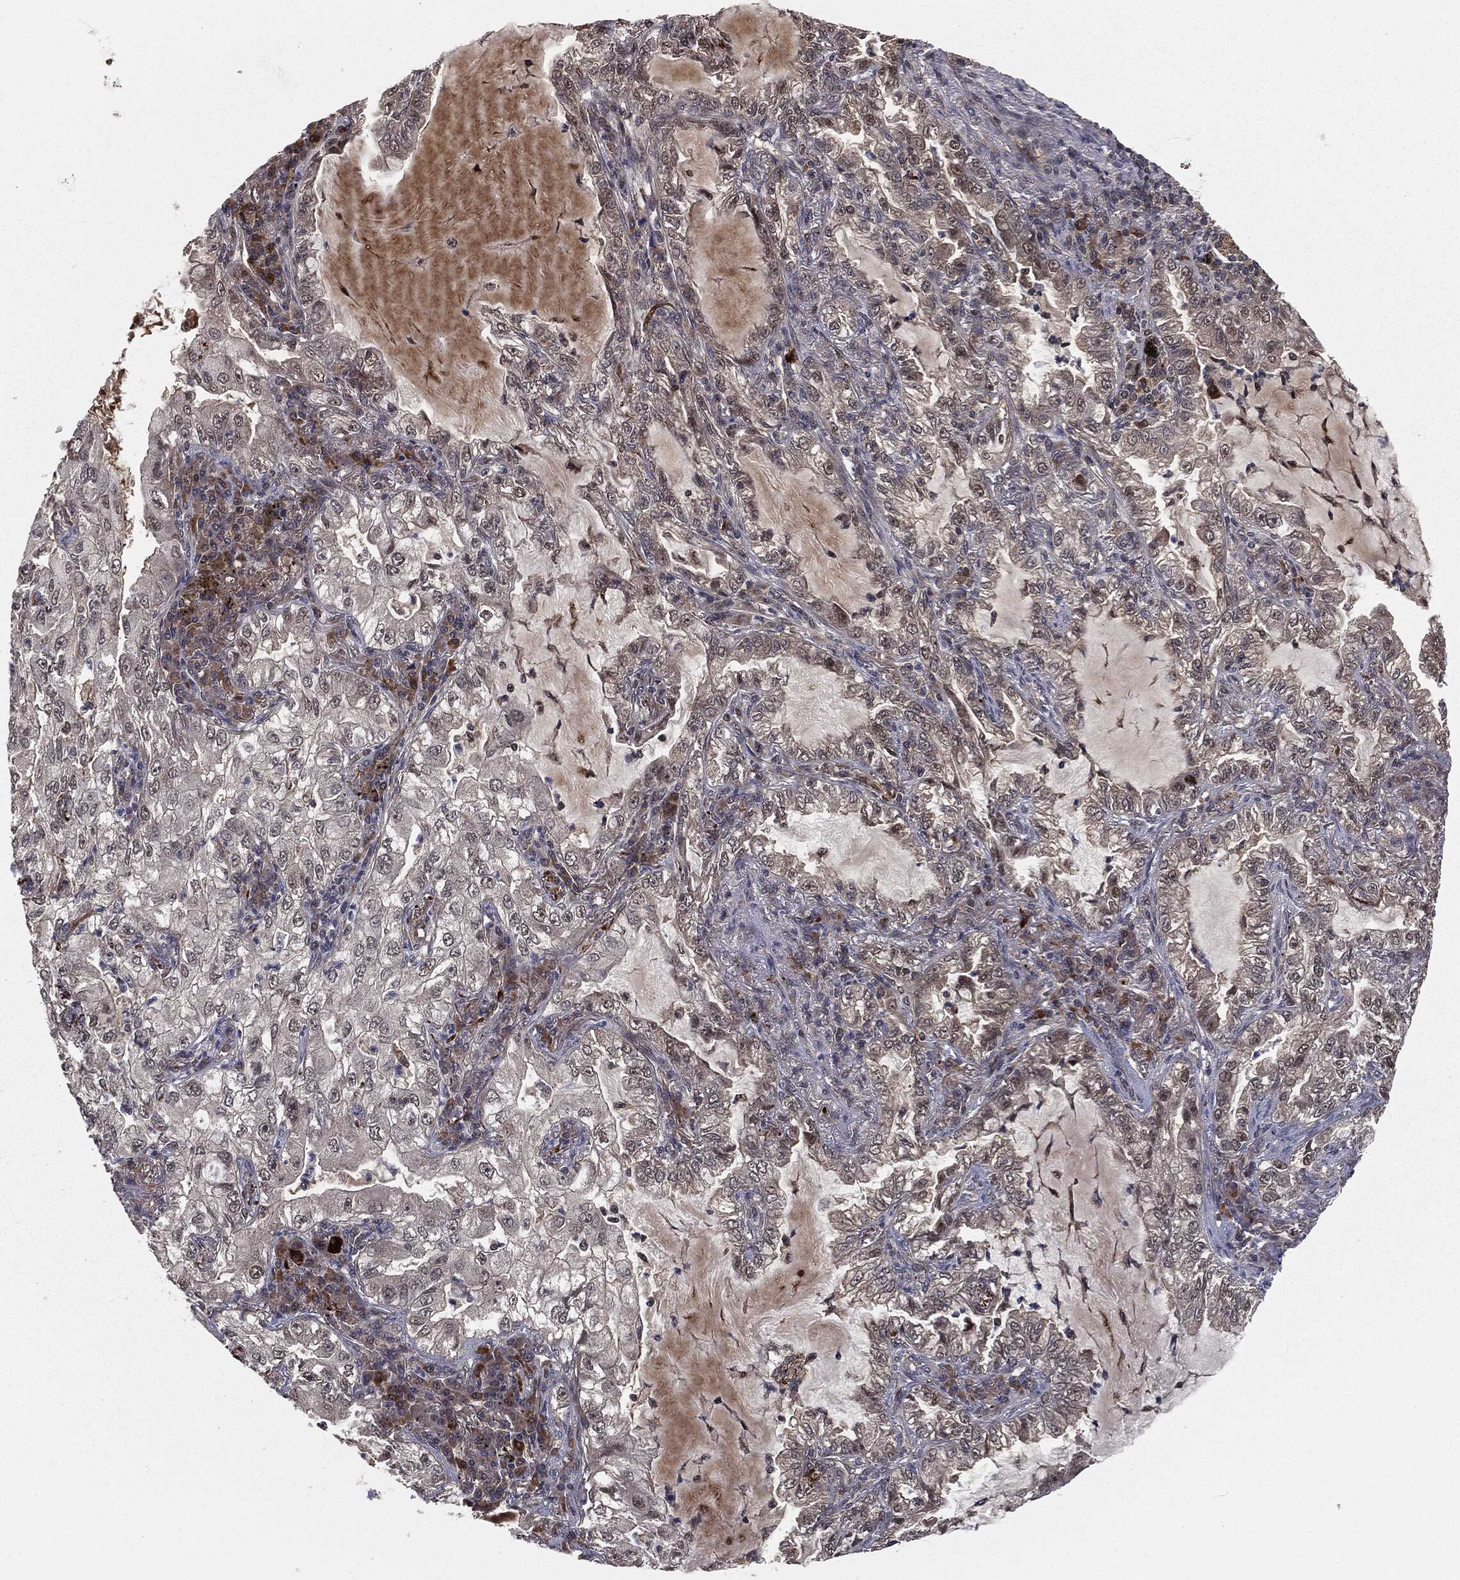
{"staining": {"intensity": "negative", "quantity": "none", "location": "none"}, "tissue": "lung cancer", "cell_type": "Tumor cells", "image_type": "cancer", "snomed": [{"axis": "morphology", "description": "Adenocarcinoma, NOS"}, {"axis": "topography", "description": "Lung"}], "caption": "Tumor cells are negative for brown protein staining in lung cancer.", "gene": "FBXO7", "patient": {"sex": "female", "age": 73}}